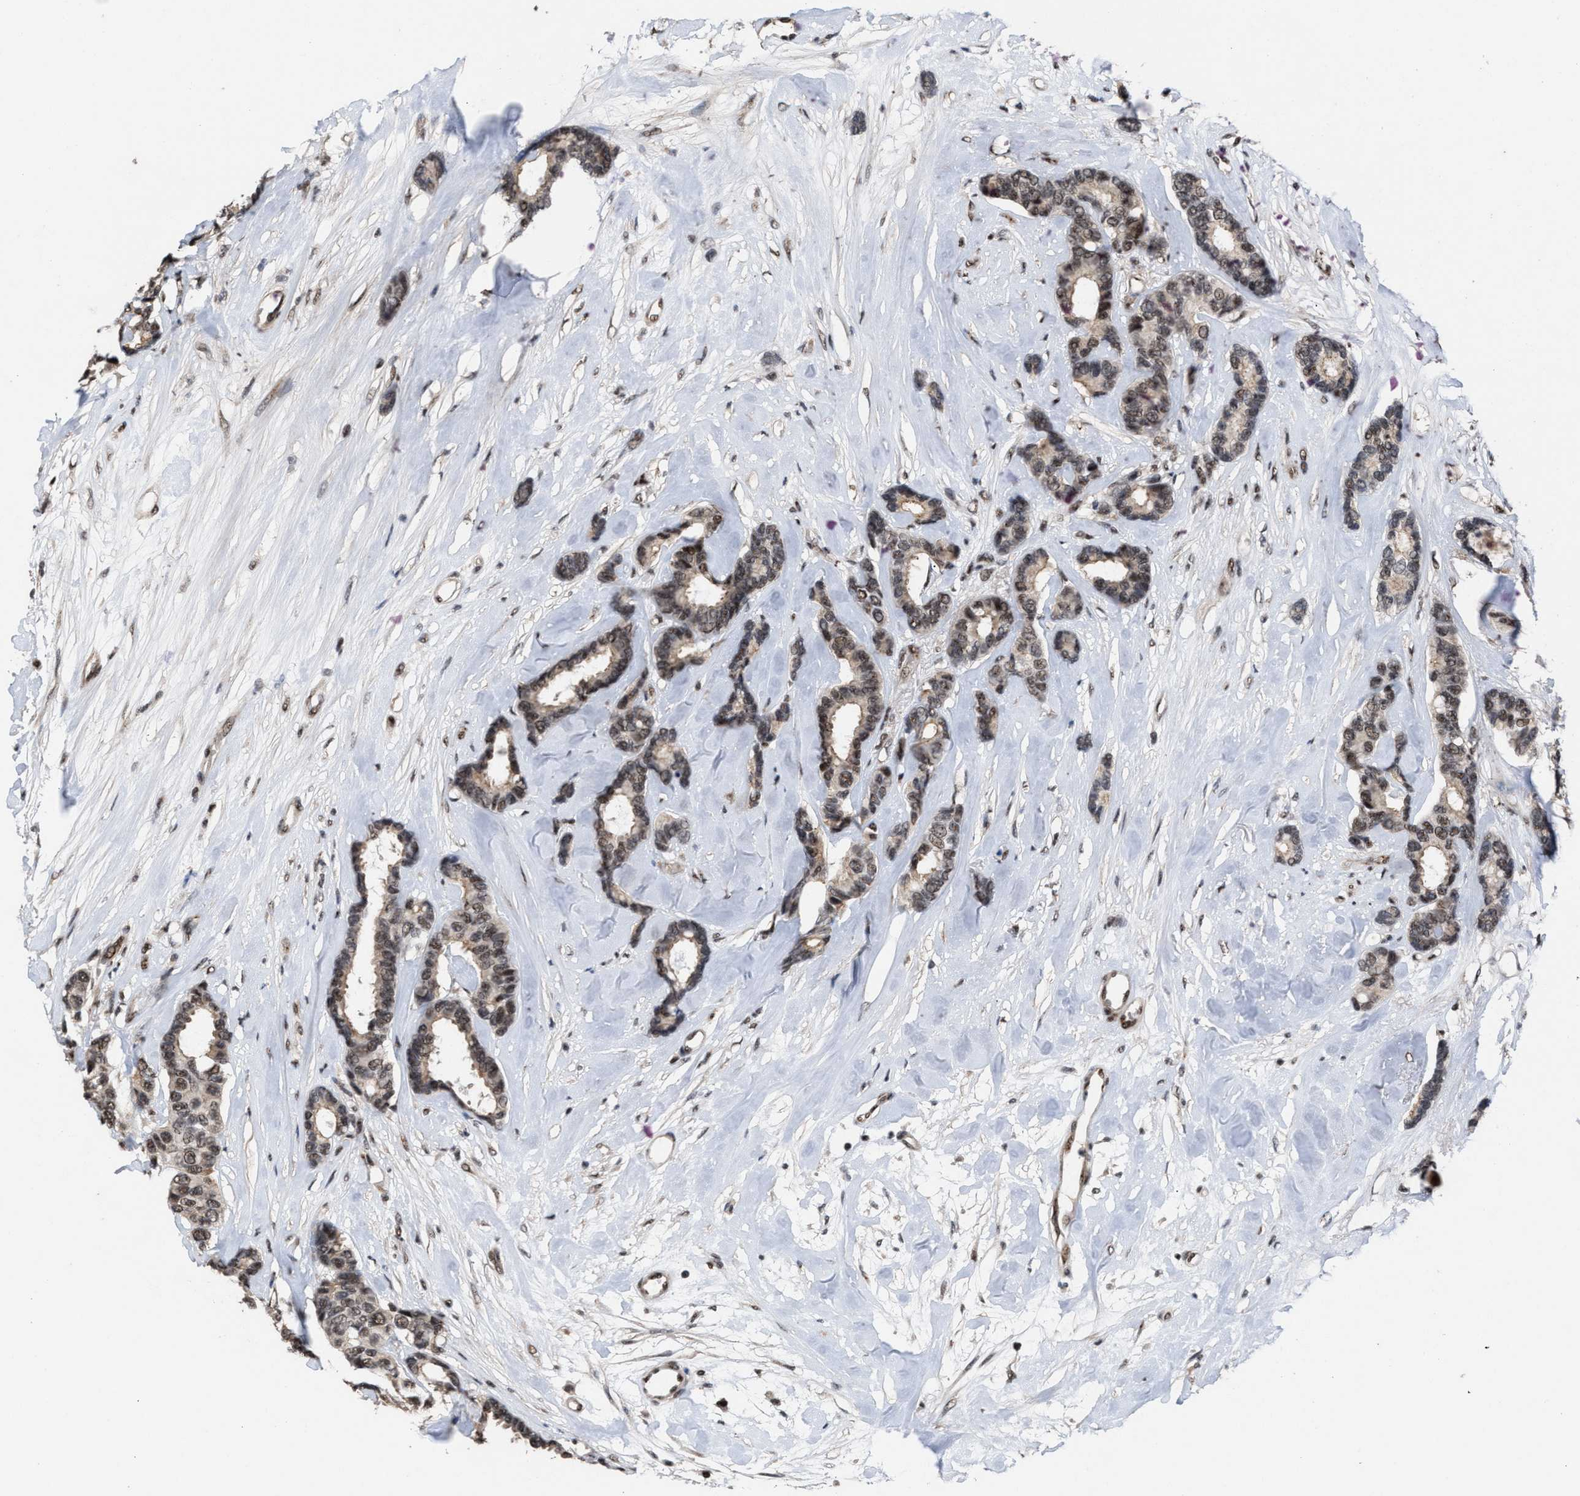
{"staining": {"intensity": "moderate", "quantity": ">75%", "location": "nuclear"}, "tissue": "breast cancer", "cell_type": "Tumor cells", "image_type": "cancer", "snomed": [{"axis": "morphology", "description": "Duct carcinoma"}, {"axis": "topography", "description": "Breast"}], "caption": "Human breast intraductal carcinoma stained for a protein (brown) exhibits moderate nuclear positive expression in about >75% of tumor cells.", "gene": "EIF4A3", "patient": {"sex": "female", "age": 87}}